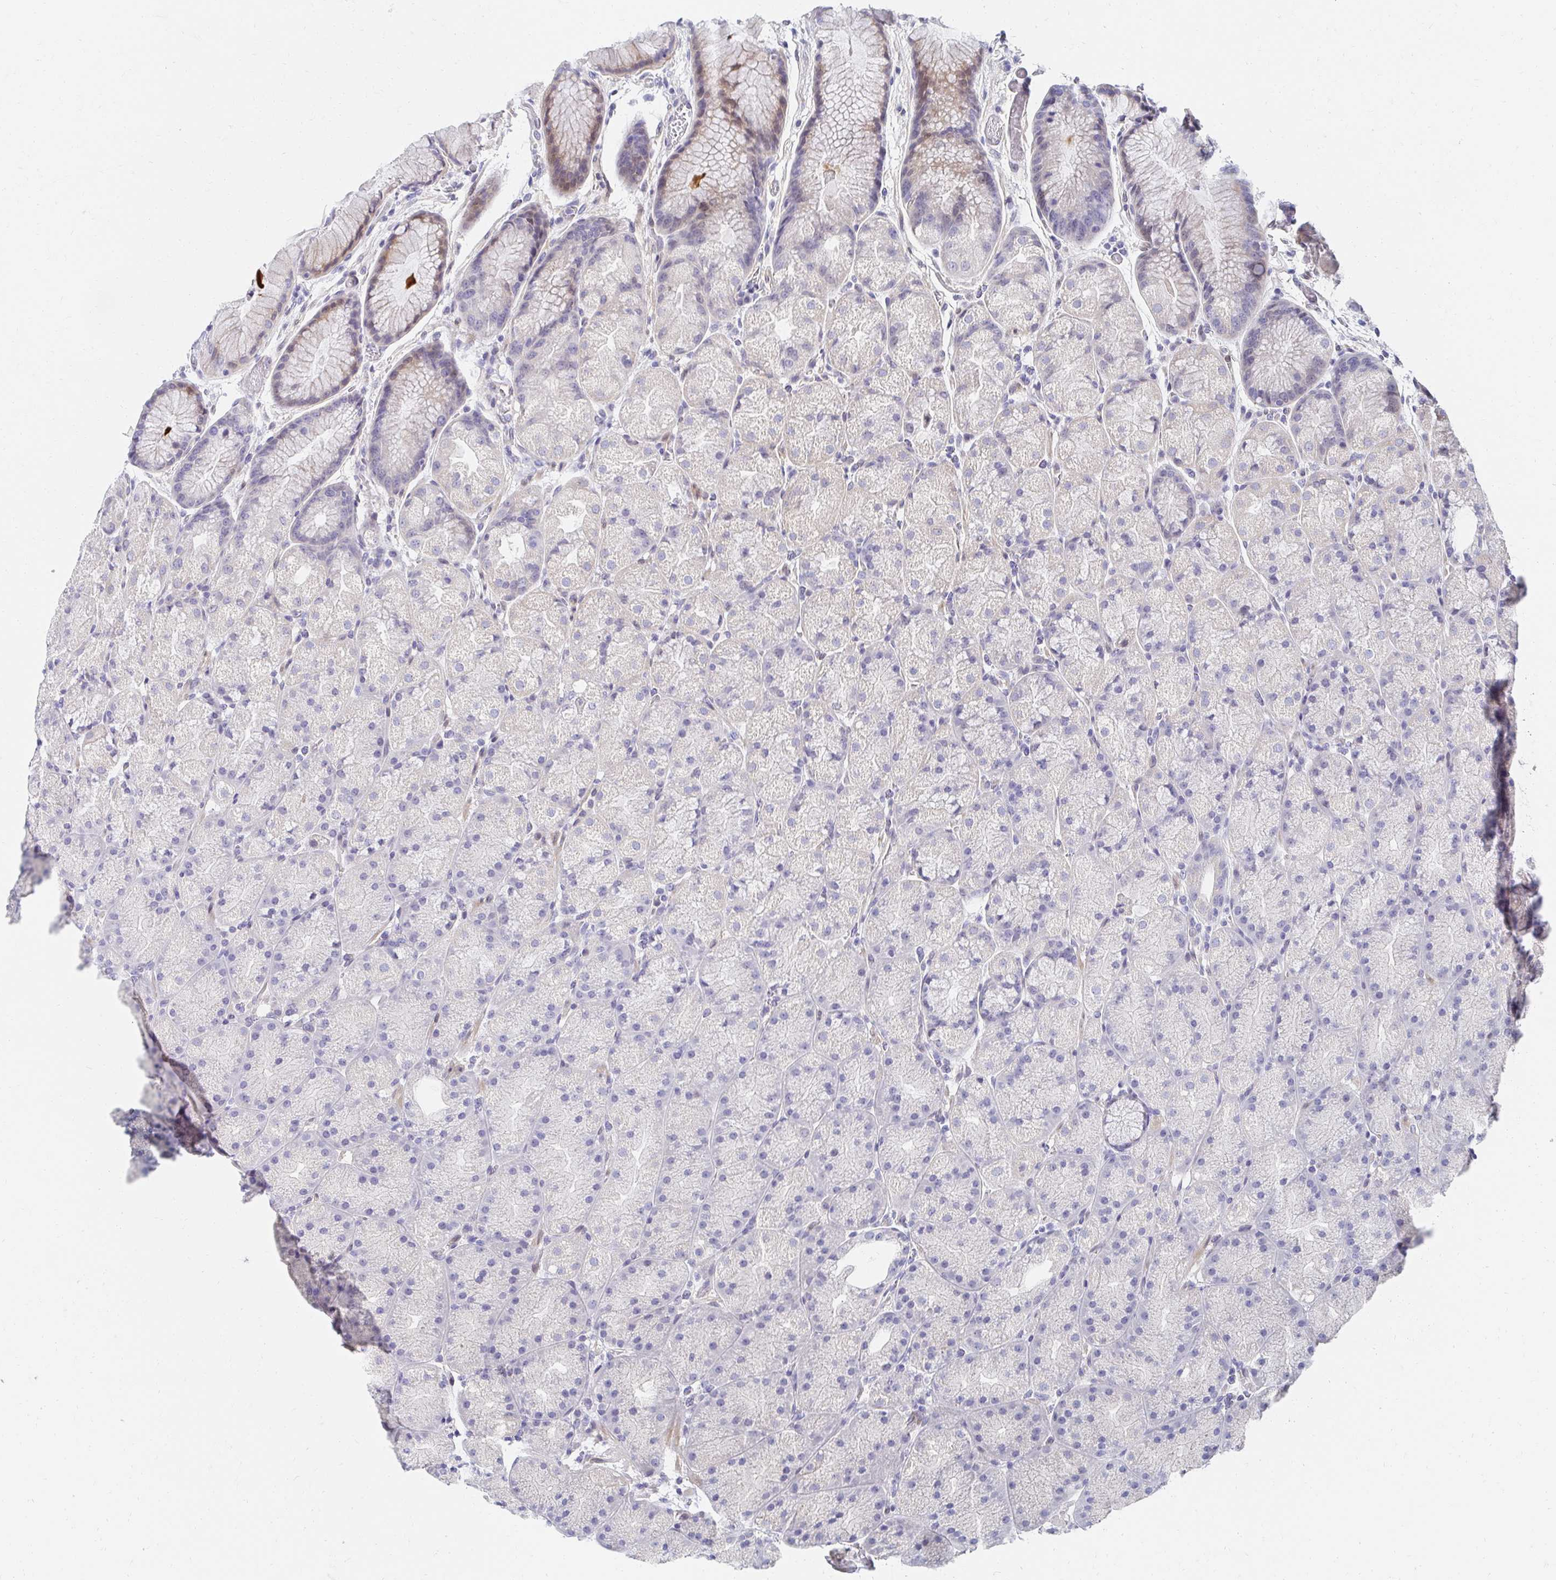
{"staining": {"intensity": "negative", "quantity": "none", "location": "none"}, "tissue": "stomach", "cell_type": "Glandular cells", "image_type": "normal", "snomed": [{"axis": "morphology", "description": "Normal tissue, NOS"}, {"axis": "topography", "description": "Stomach, upper"}, {"axis": "topography", "description": "Stomach"}], "caption": "Immunohistochemistry (IHC) photomicrograph of normal stomach: stomach stained with DAB displays no significant protein staining in glandular cells.", "gene": "AKAP14", "patient": {"sex": "male", "age": 48}}